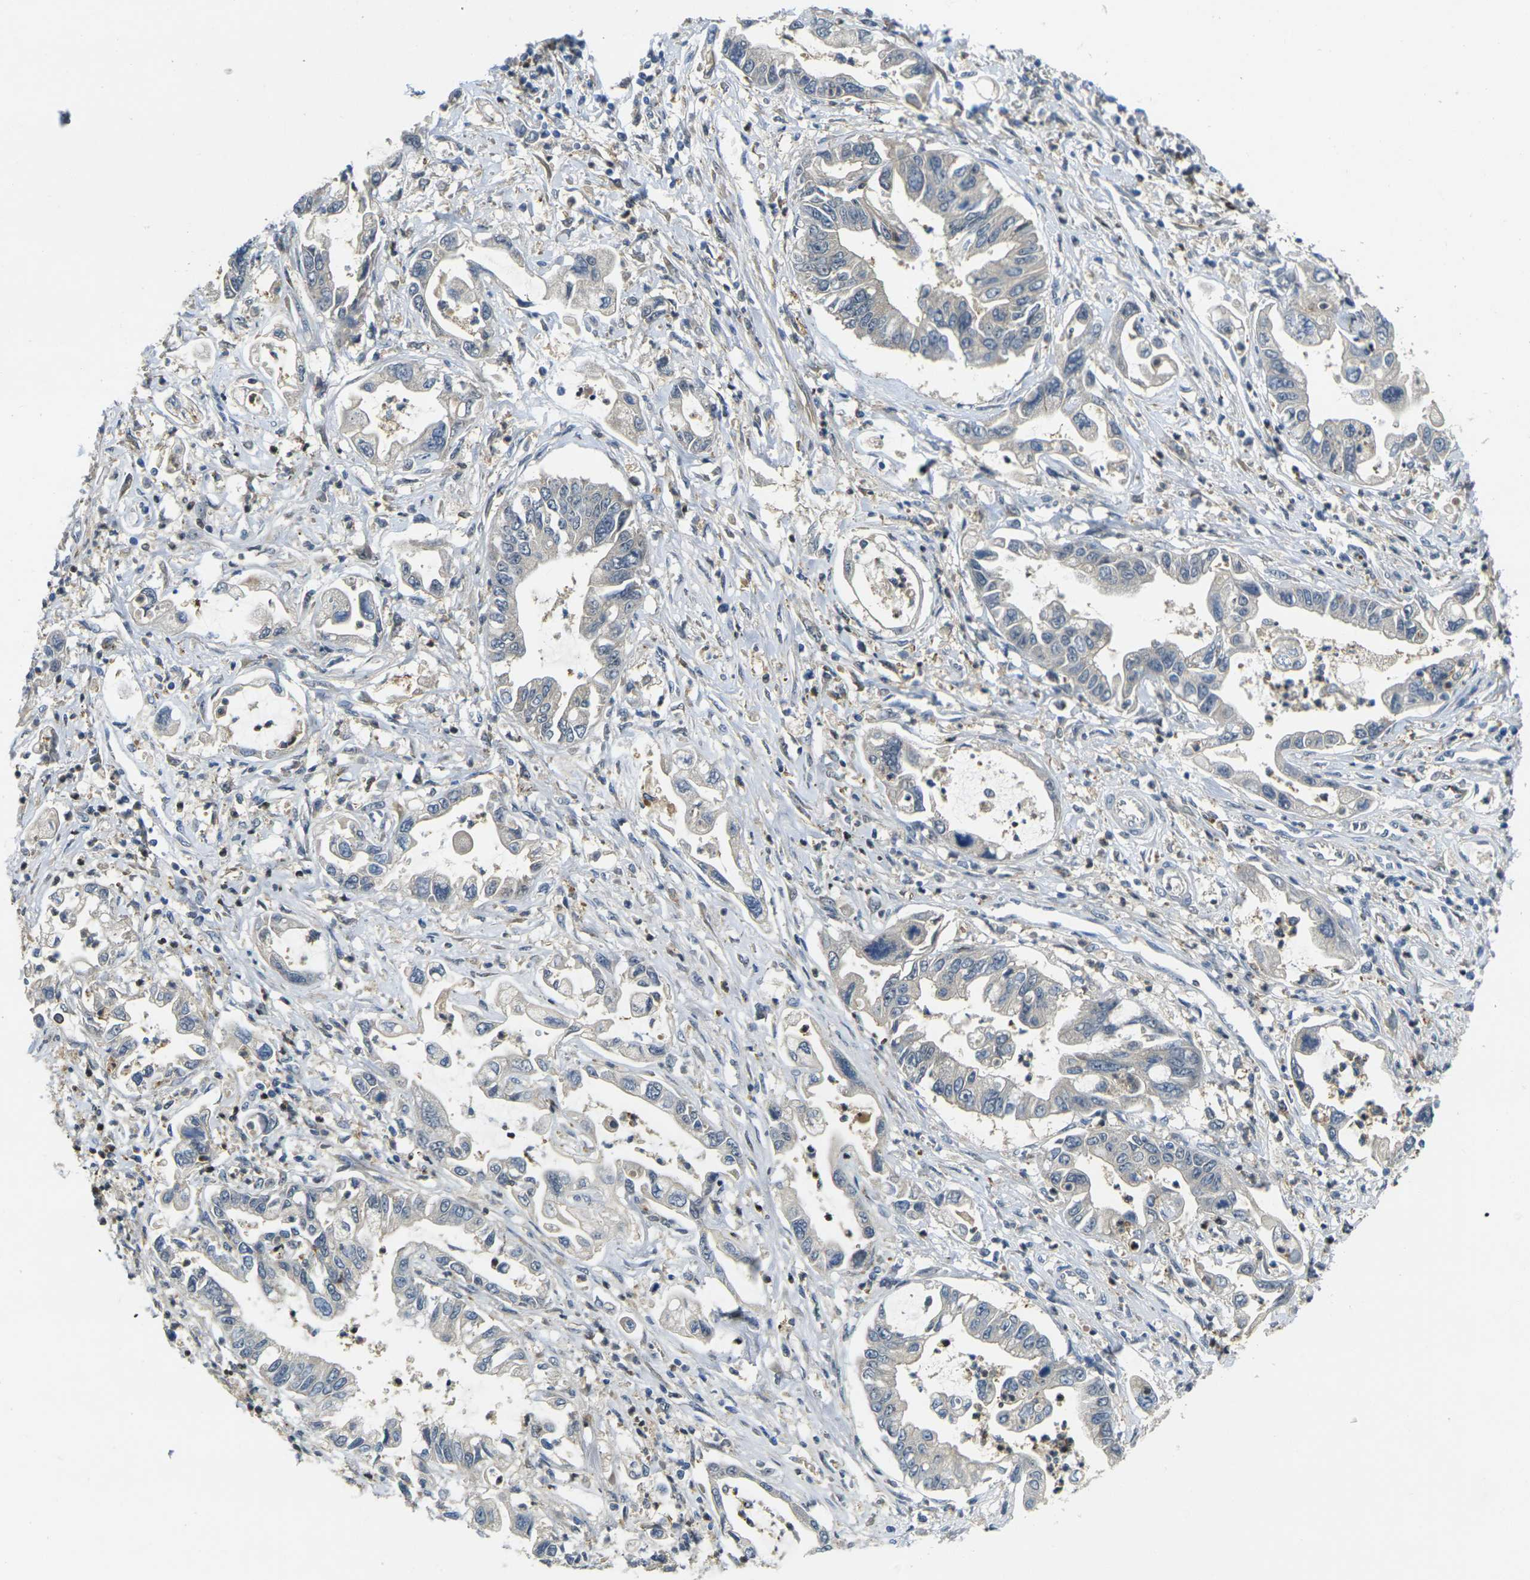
{"staining": {"intensity": "negative", "quantity": "none", "location": "none"}, "tissue": "pancreatic cancer", "cell_type": "Tumor cells", "image_type": "cancer", "snomed": [{"axis": "morphology", "description": "Adenocarcinoma, NOS"}, {"axis": "topography", "description": "Pancreas"}], "caption": "Tumor cells show no significant positivity in pancreatic cancer (adenocarcinoma).", "gene": "PIGL", "patient": {"sex": "male", "age": 56}}